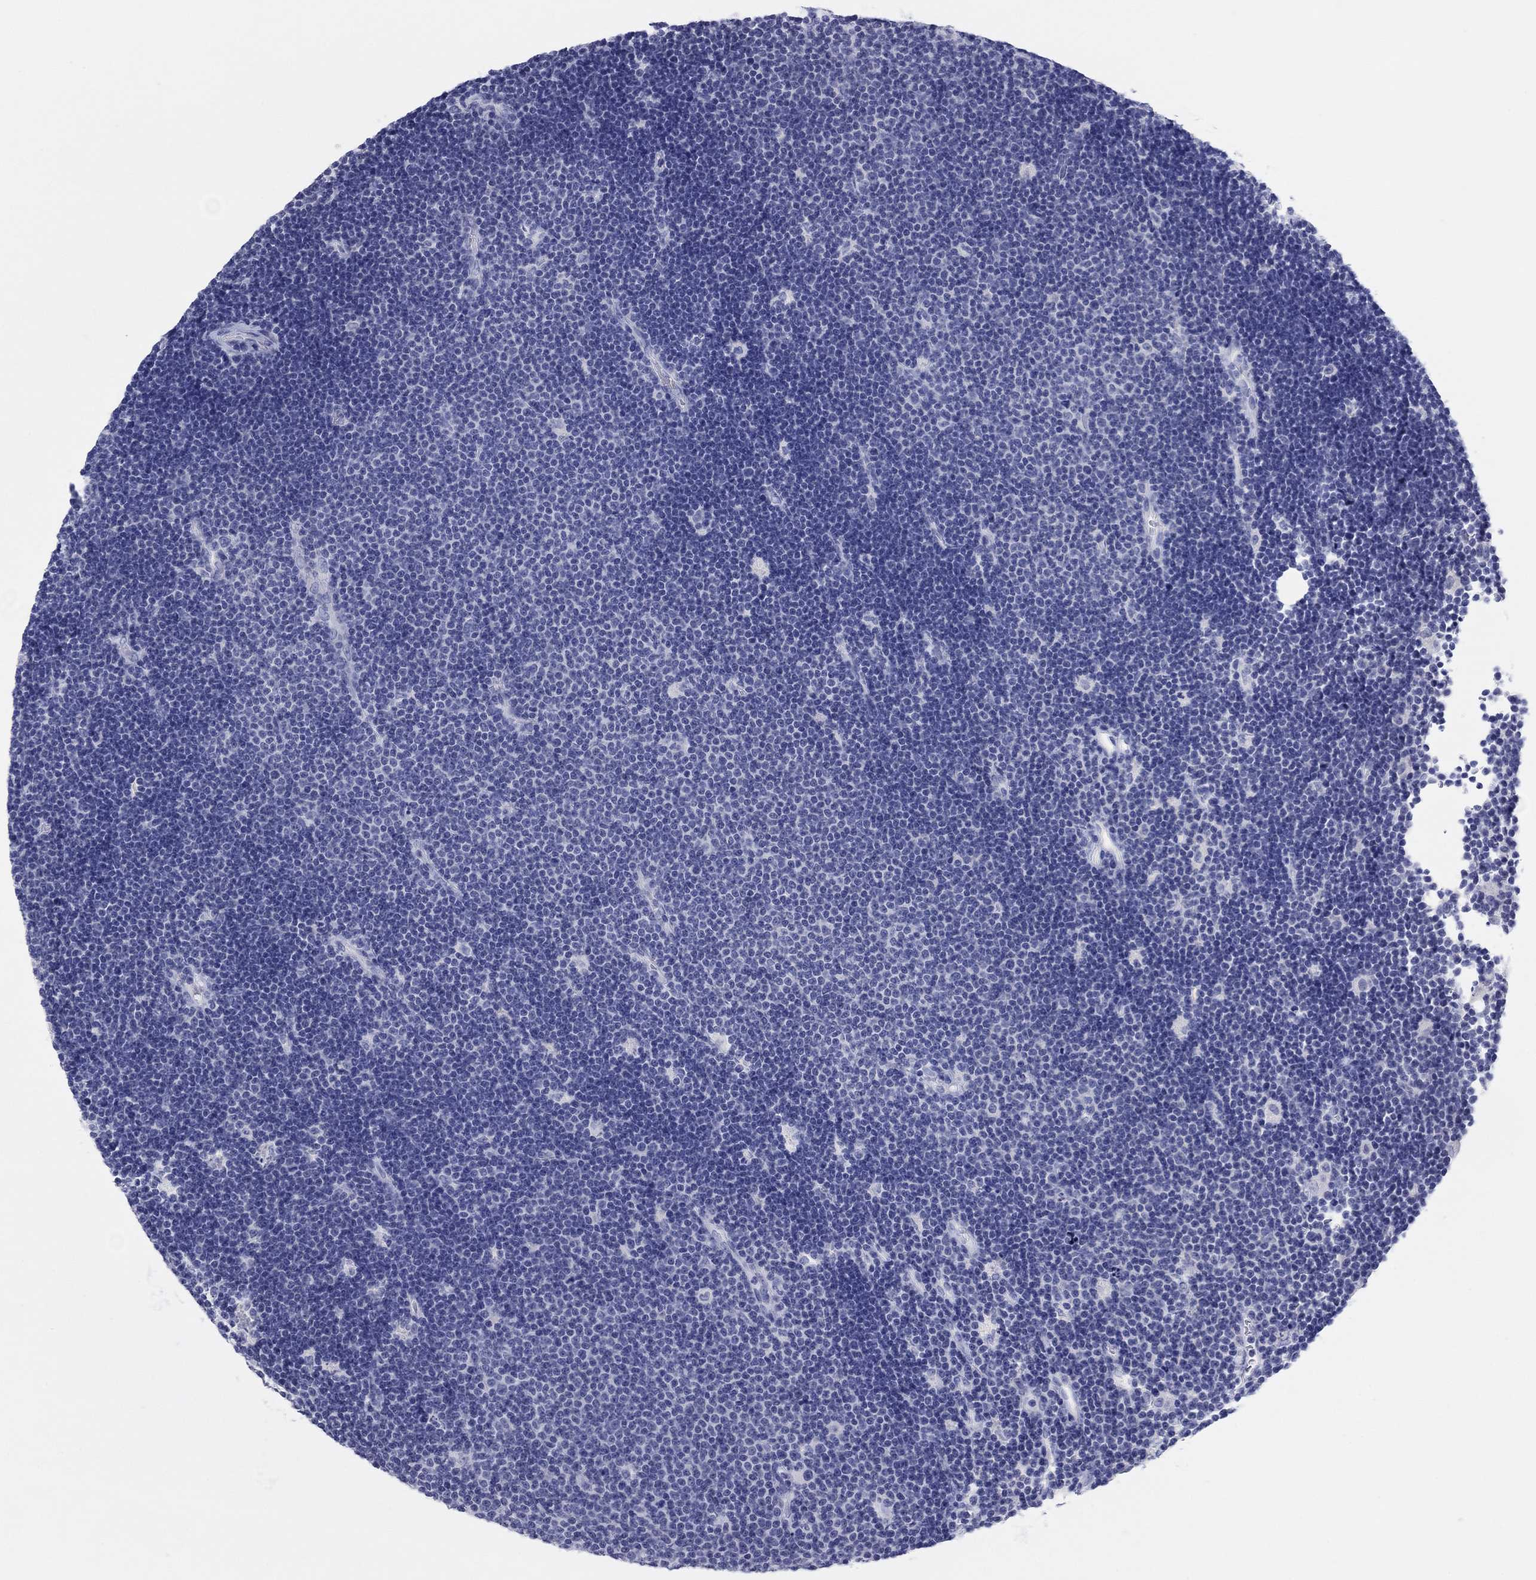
{"staining": {"intensity": "negative", "quantity": "none", "location": "none"}, "tissue": "lymphoma", "cell_type": "Tumor cells", "image_type": "cancer", "snomed": [{"axis": "morphology", "description": "Malignant lymphoma, non-Hodgkin's type, Low grade"}, {"axis": "topography", "description": "Brain"}], "caption": "The immunohistochemistry (IHC) photomicrograph has no significant expression in tumor cells of lymphoma tissue.", "gene": "ERICH3", "patient": {"sex": "female", "age": 66}}